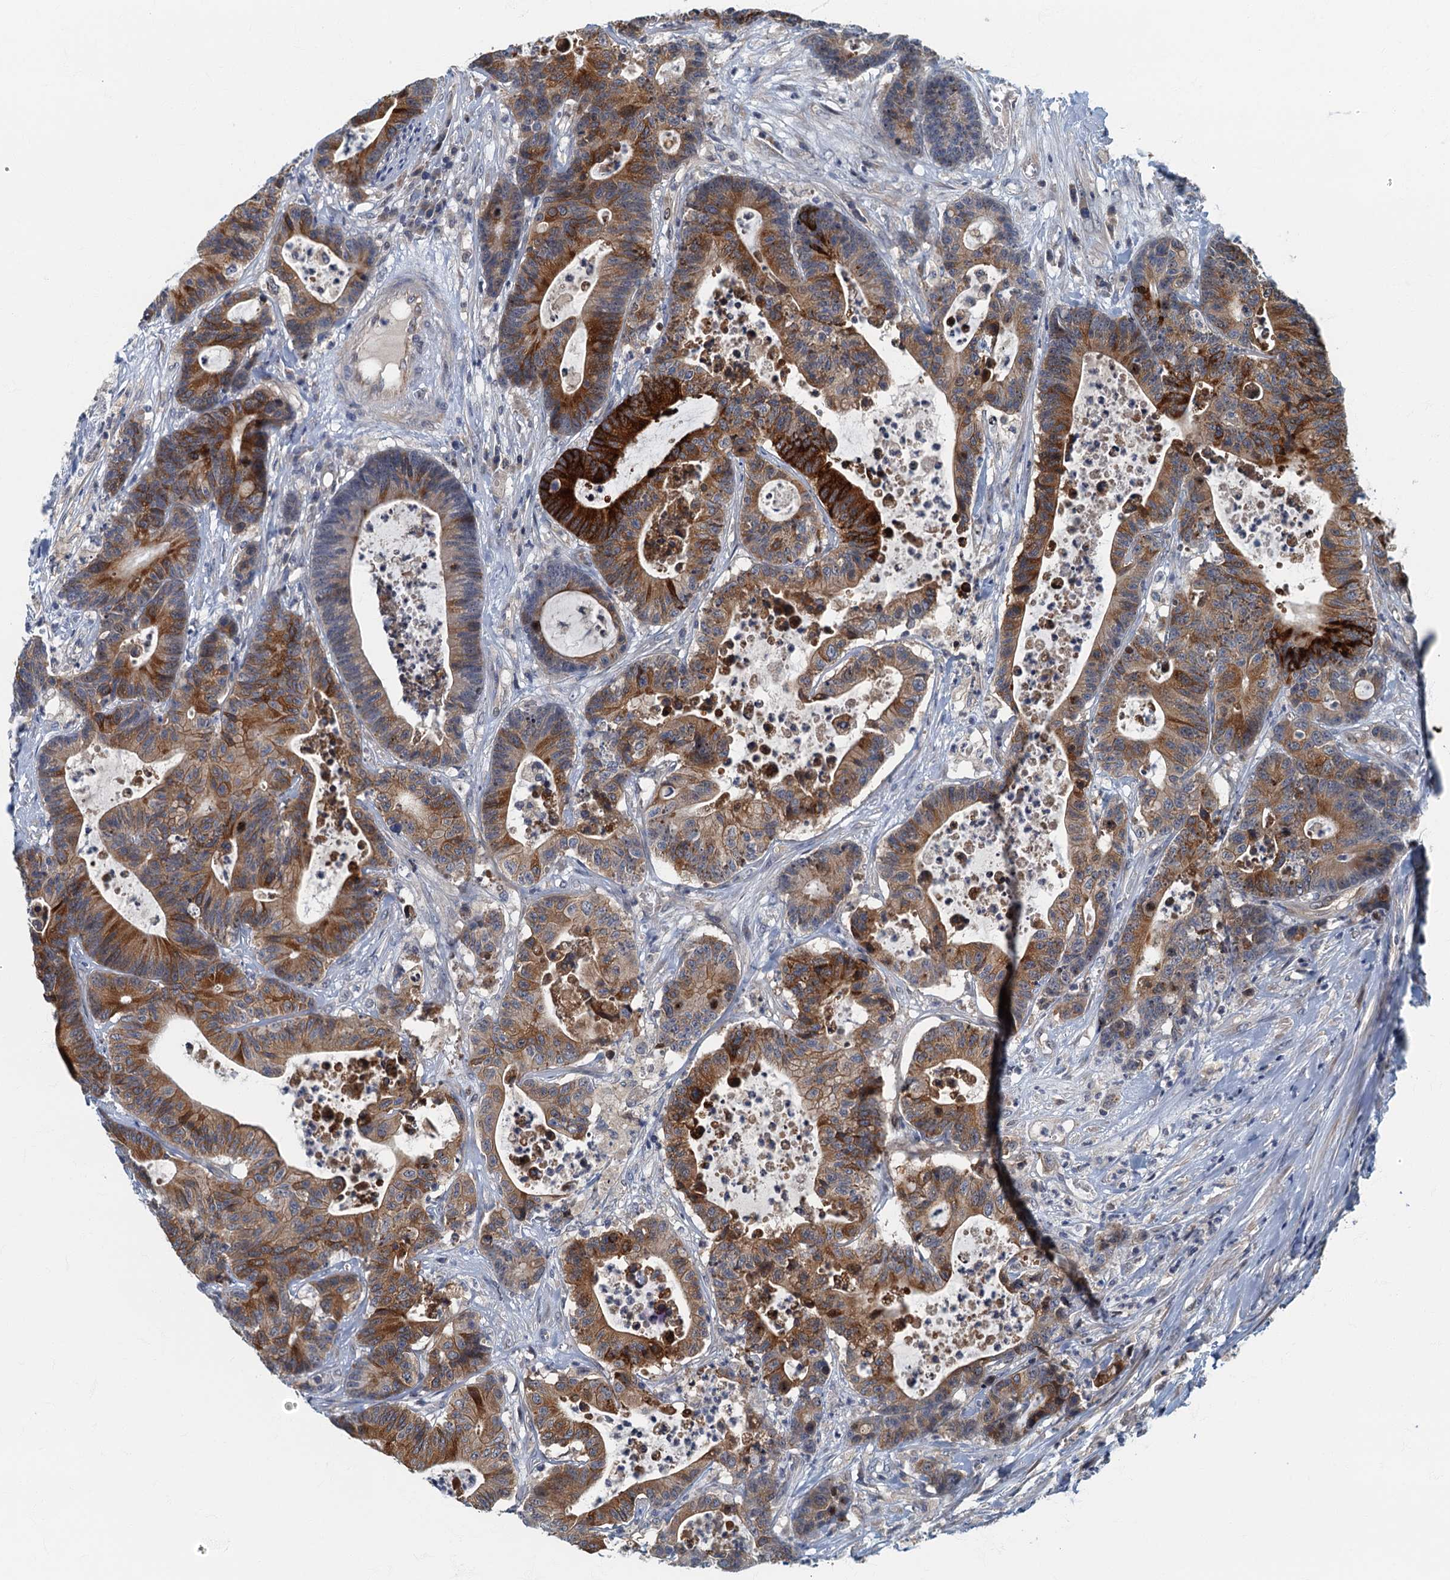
{"staining": {"intensity": "moderate", "quantity": ">75%", "location": "cytoplasmic/membranous"}, "tissue": "colorectal cancer", "cell_type": "Tumor cells", "image_type": "cancer", "snomed": [{"axis": "morphology", "description": "Adenocarcinoma, NOS"}, {"axis": "topography", "description": "Colon"}], "caption": "Tumor cells display medium levels of moderate cytoplasmic/membranous positivity in approximately >75% of cells in human colorectal cancer. (DAB (3,3'-diaminobenzidine) IHC, brown staining for protein, blue staining for nuclei).", "gene": "CKAP2L", "patient": {"sex": "female", "age": 84}}